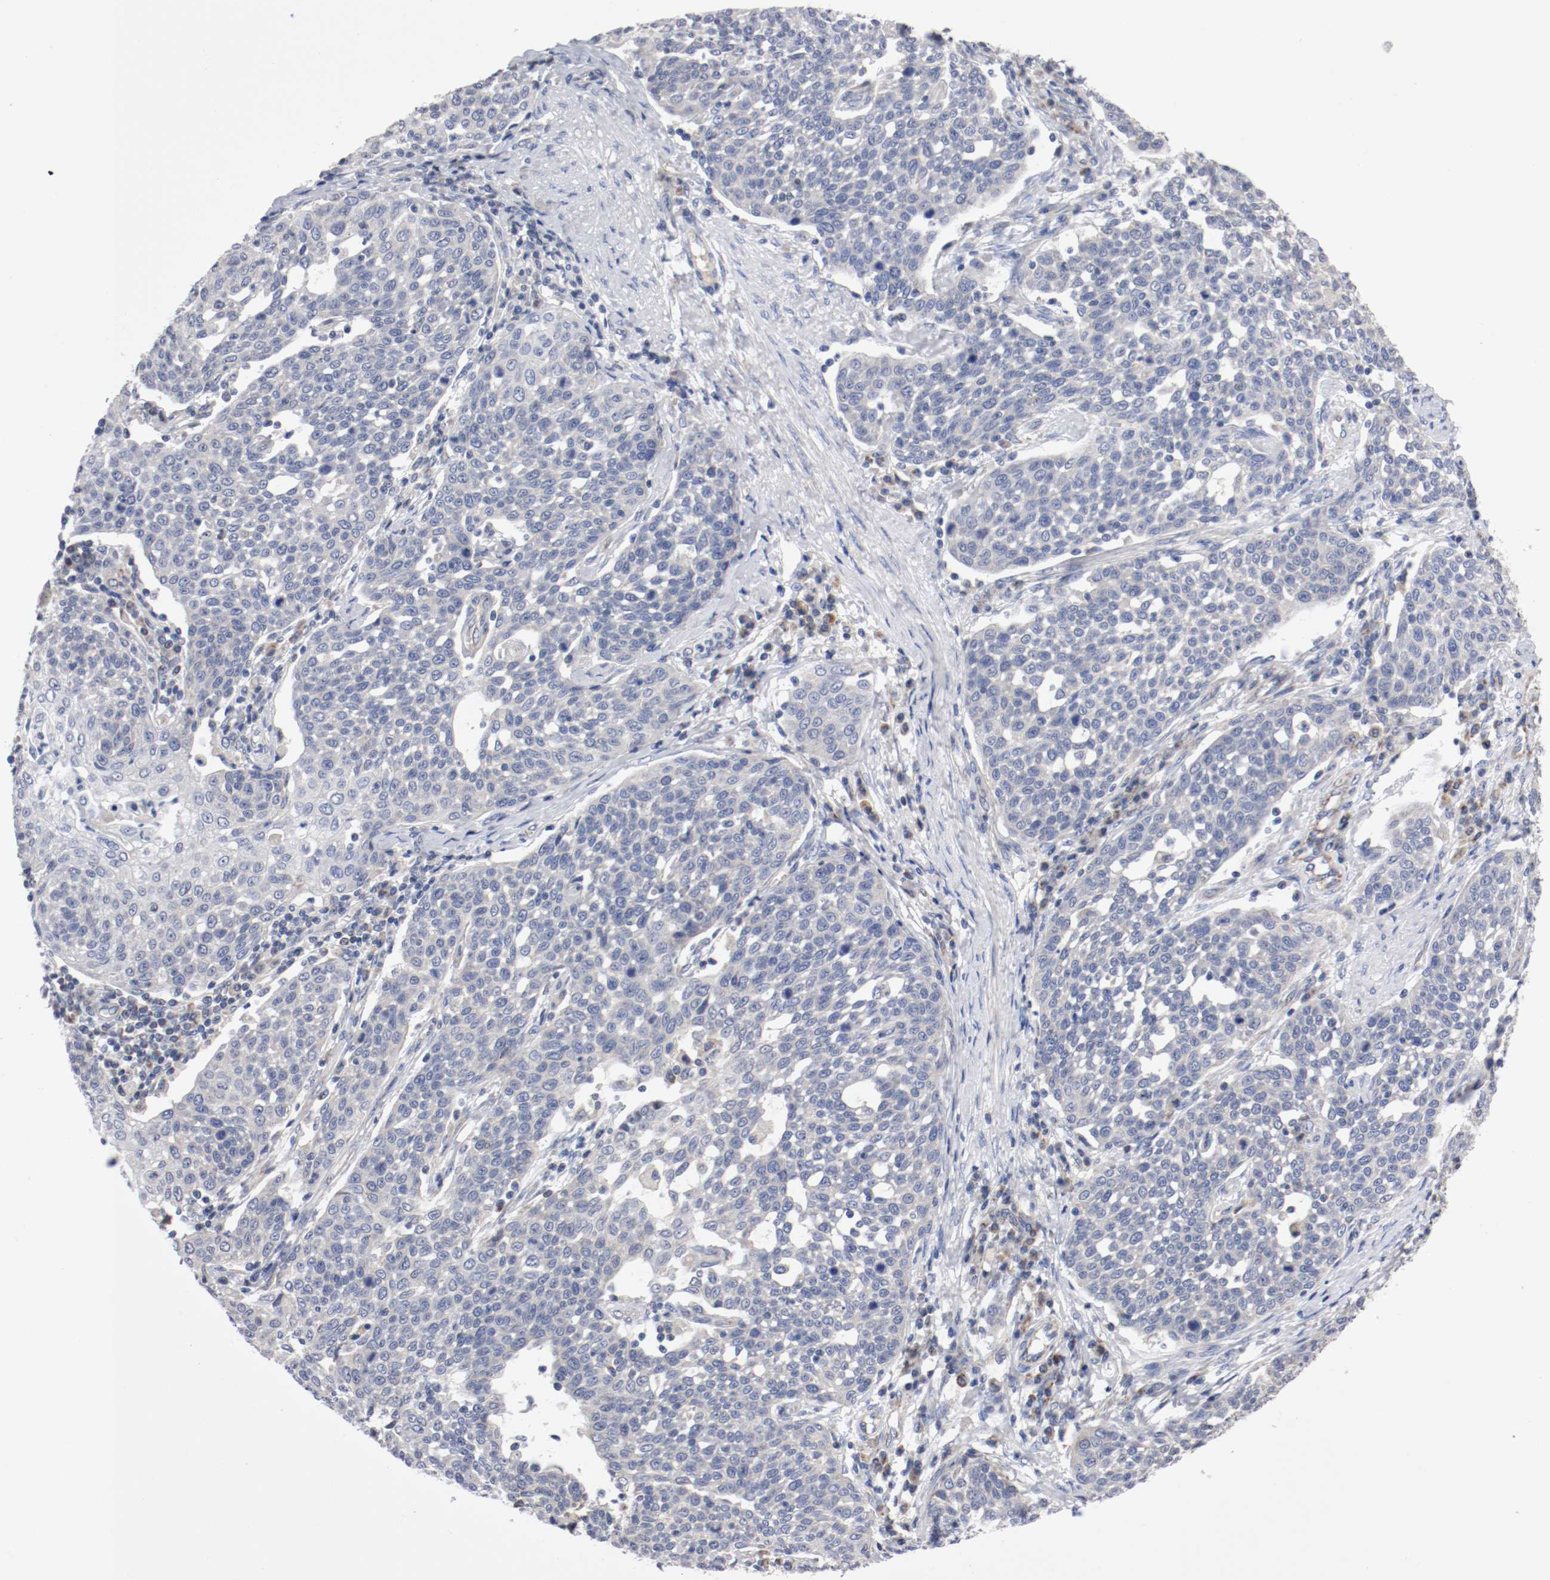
{"staining": {"intensity": "negative", "quantity": "none", "location": "none"}, "tissue": "cervical cancer", "cell_type": "Tumor cells", "image_type": "cancer", "snomed": [{"axis": "morphology", "description": "Squamous cell carcinoma, NOS"}, {"axis": "topography", "description": "Cervix"}], "caption": "IHC of squamous cell carcinoma (cervical) demonstrates no expression in tumor cells.", "gene": "PCSK6", "patient": {"sex": "female", "age": 34}}